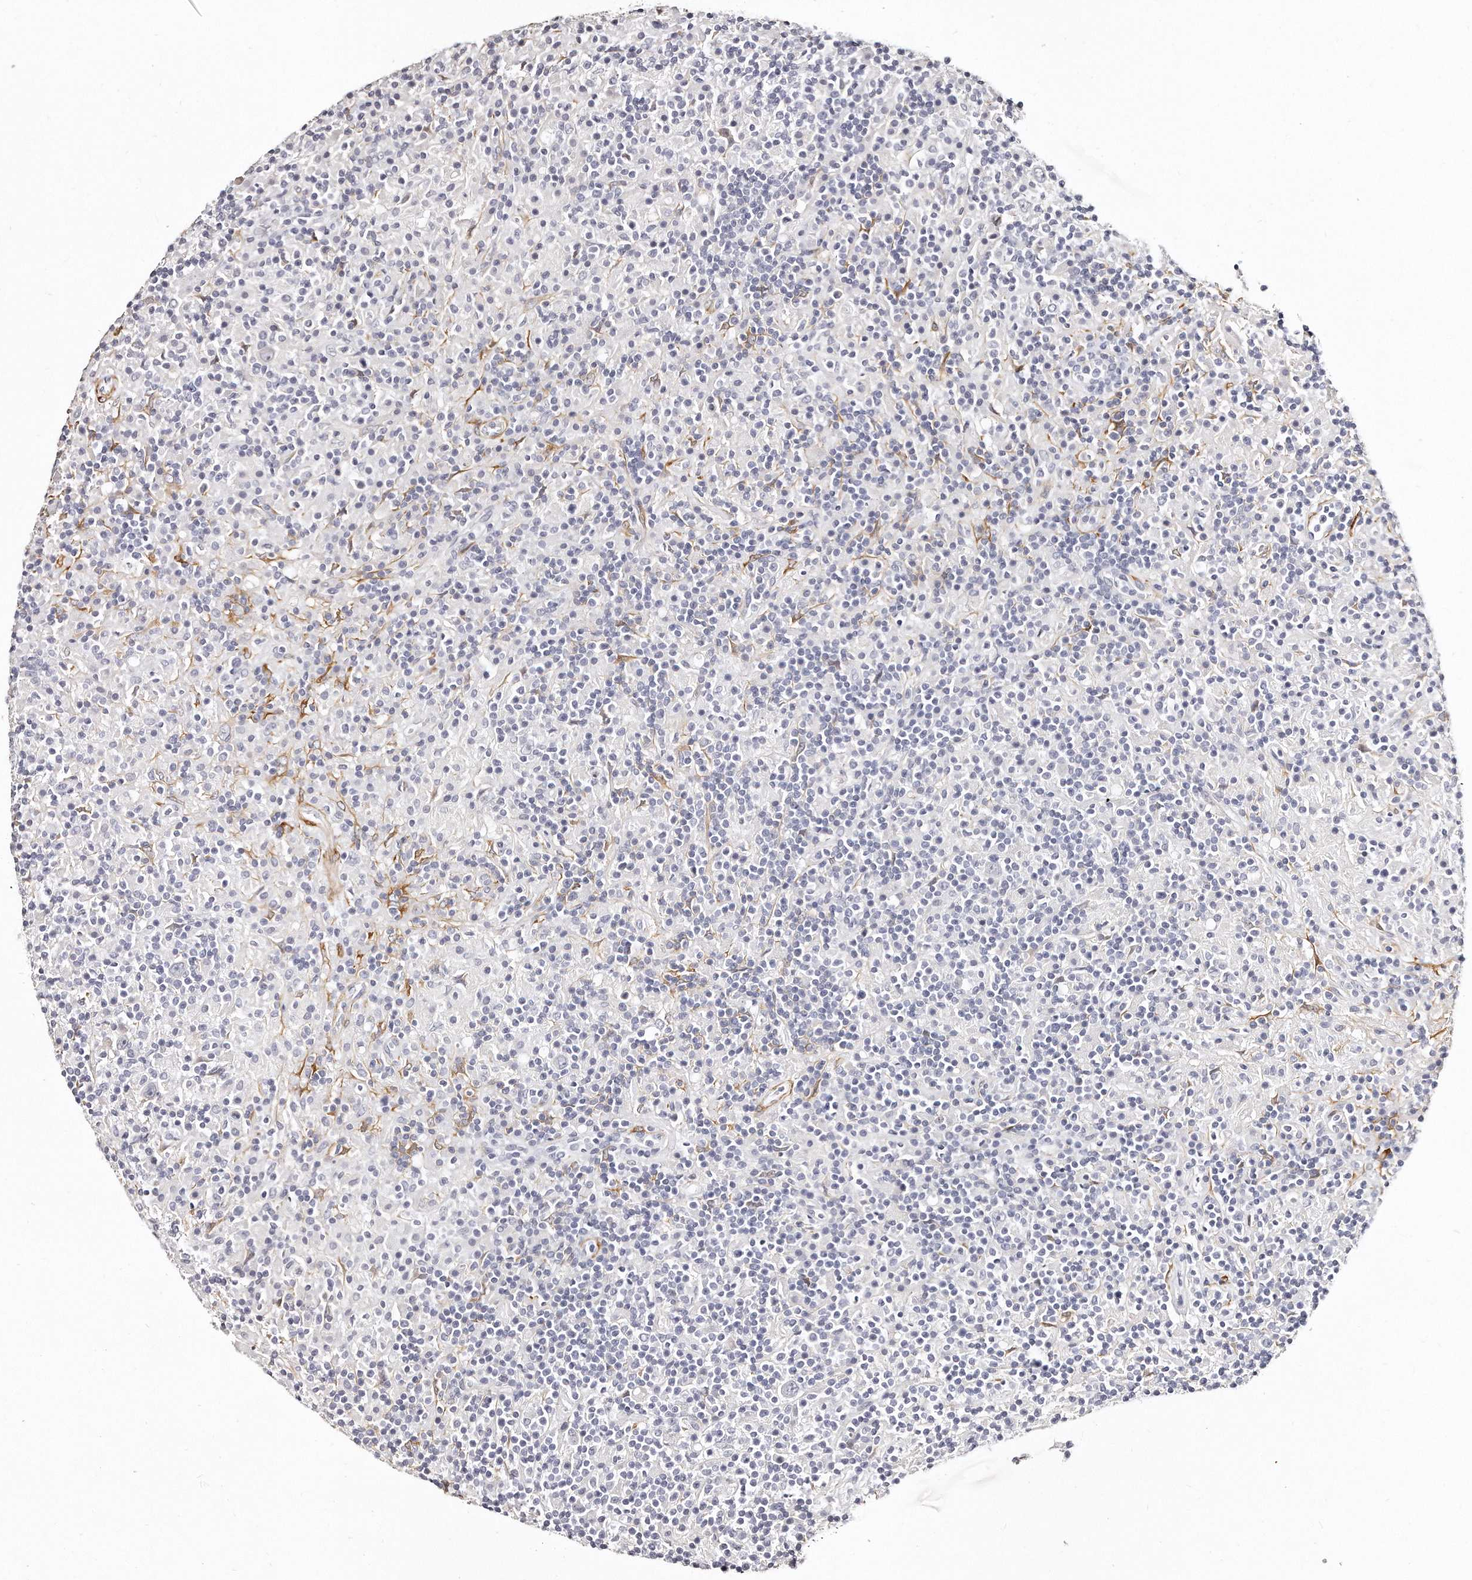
{"staining": {"intensity": "negative", "quantity": "none", "location": "none"}, "tissue": "lymphoma", "cell_type": "Tumor cells", "image_type": "cancer", "snomed": [{"axis": "morphology", "description": "Hodgkin's disease, NOS"}, {"axis": "topography", "description": "Lymph node"}], "caption": "The immunohistochemistry (IHC) histopathology image has no significant positivity in tumor cells of Hodgkin's disease tissue.", "gene": "LMOD1", "patient": {"sex": "male", "age": 70}}